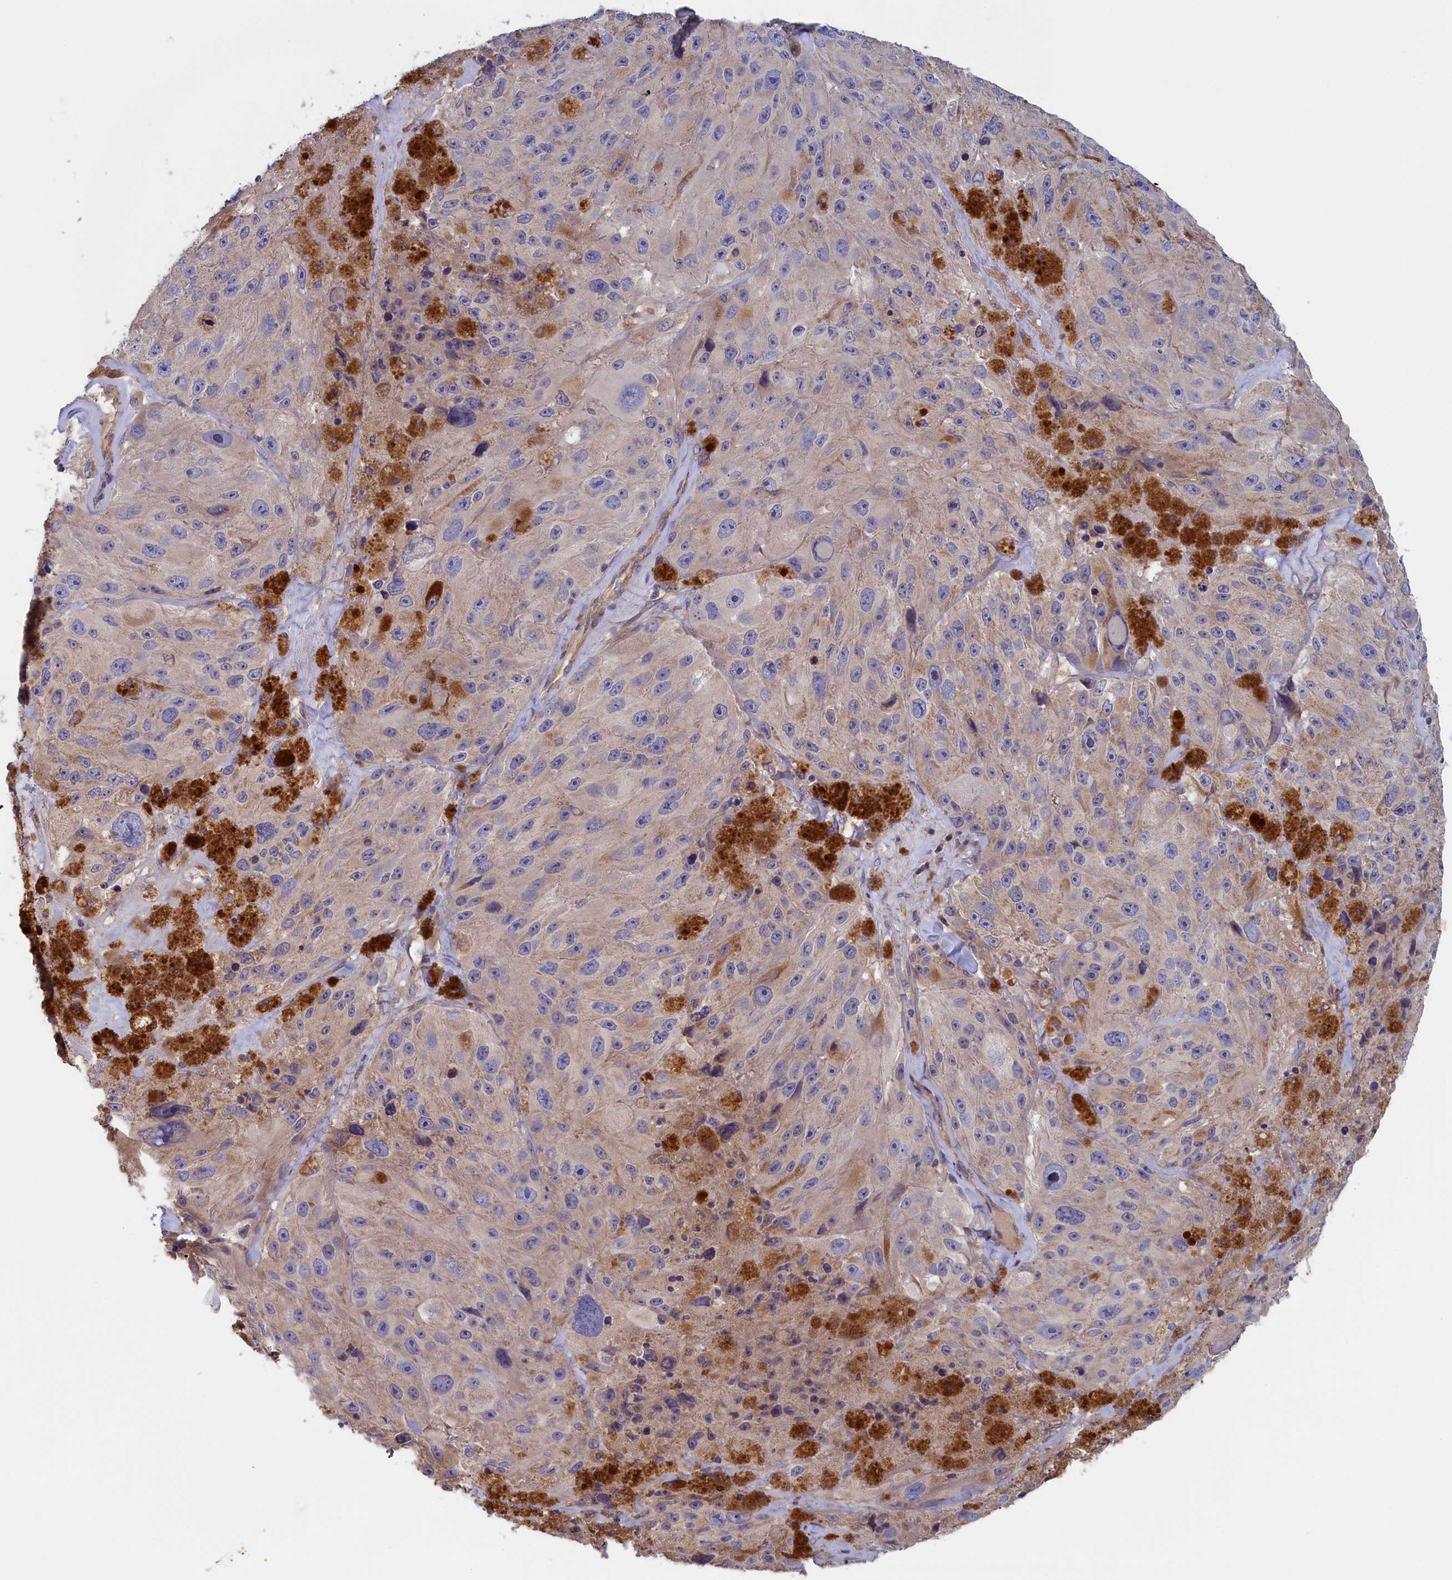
{"staining": {"intensity": "weak", "quantity": "<25%", "location": "cytoplasmic/membranous"}, "tissue": "melanoma", "cell_type": "Tumor cells", "image_type": "cancer", "snomed": [{"axis": "morphology", "description": "Malignant melanoma, Metastatic site"}, {"axis": "topography", "description": "Lymph node"}], "caption": "An immunohistochemistry image of melanoma is shown. There is no staining in tumor cells of melanoma.", "gene": "ANKRD2", "patient": {"sex": "male", "age": 62}}